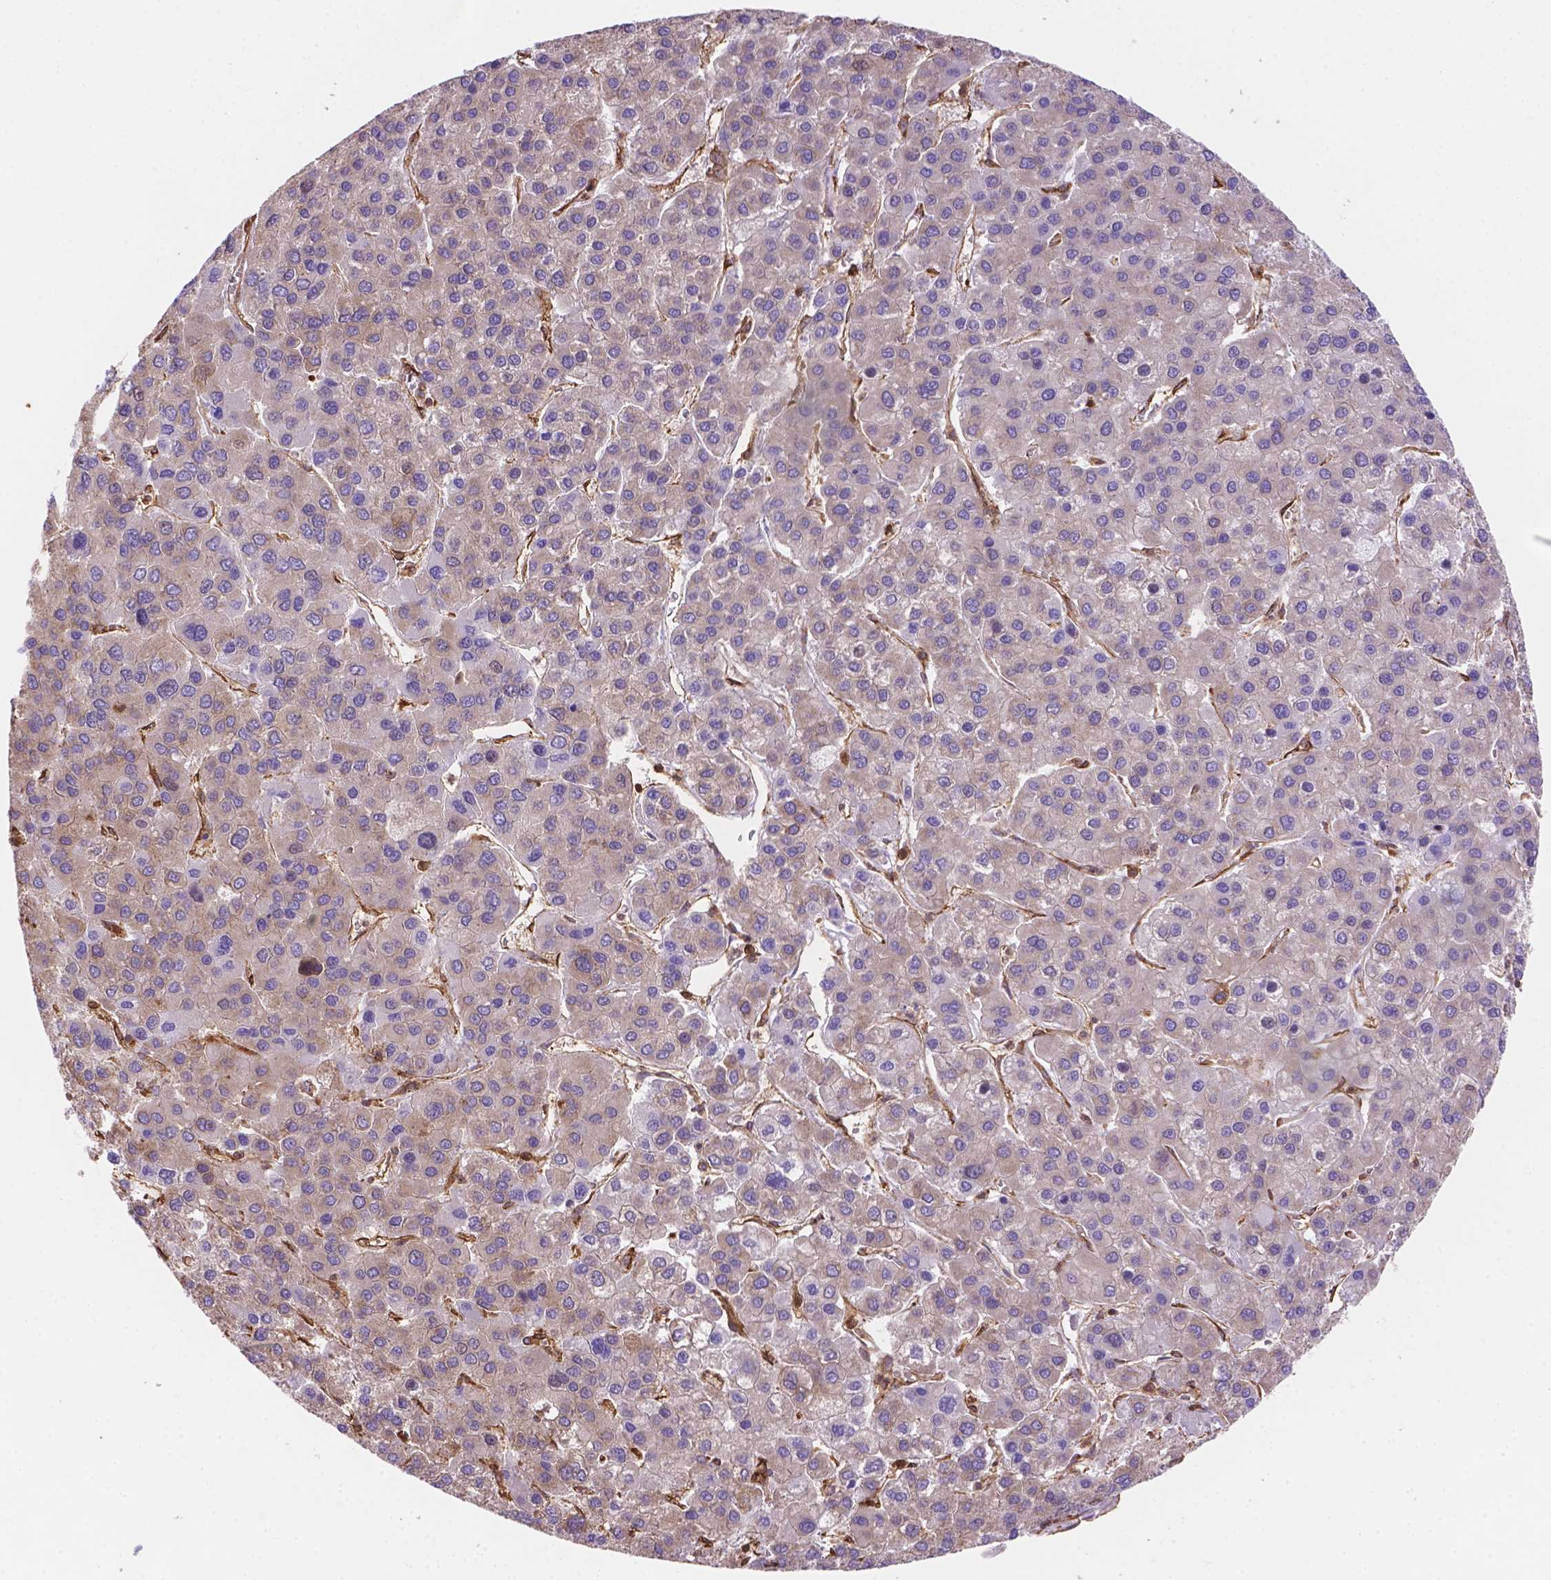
{"staining": {"intensity": "weak", "quantity": "<25%", "location": "cytoplasmic/membranous"}, "tissue": "liver cancer", "cell_type": "Tumor cells", "image_type": "cancer", "snomed": [{"axis": "morphology", "description": "Carcinoma, Hepatocellular, NOS"}, {"axis": "topography", "description": "Liver"}], "caption": "Human liver hepatocellular carcinoma stained for a protein using IHC demonstrates no staining in tumor cells.", "gene": "DMWD", "patient": {"sex": "female", "age": 41}}